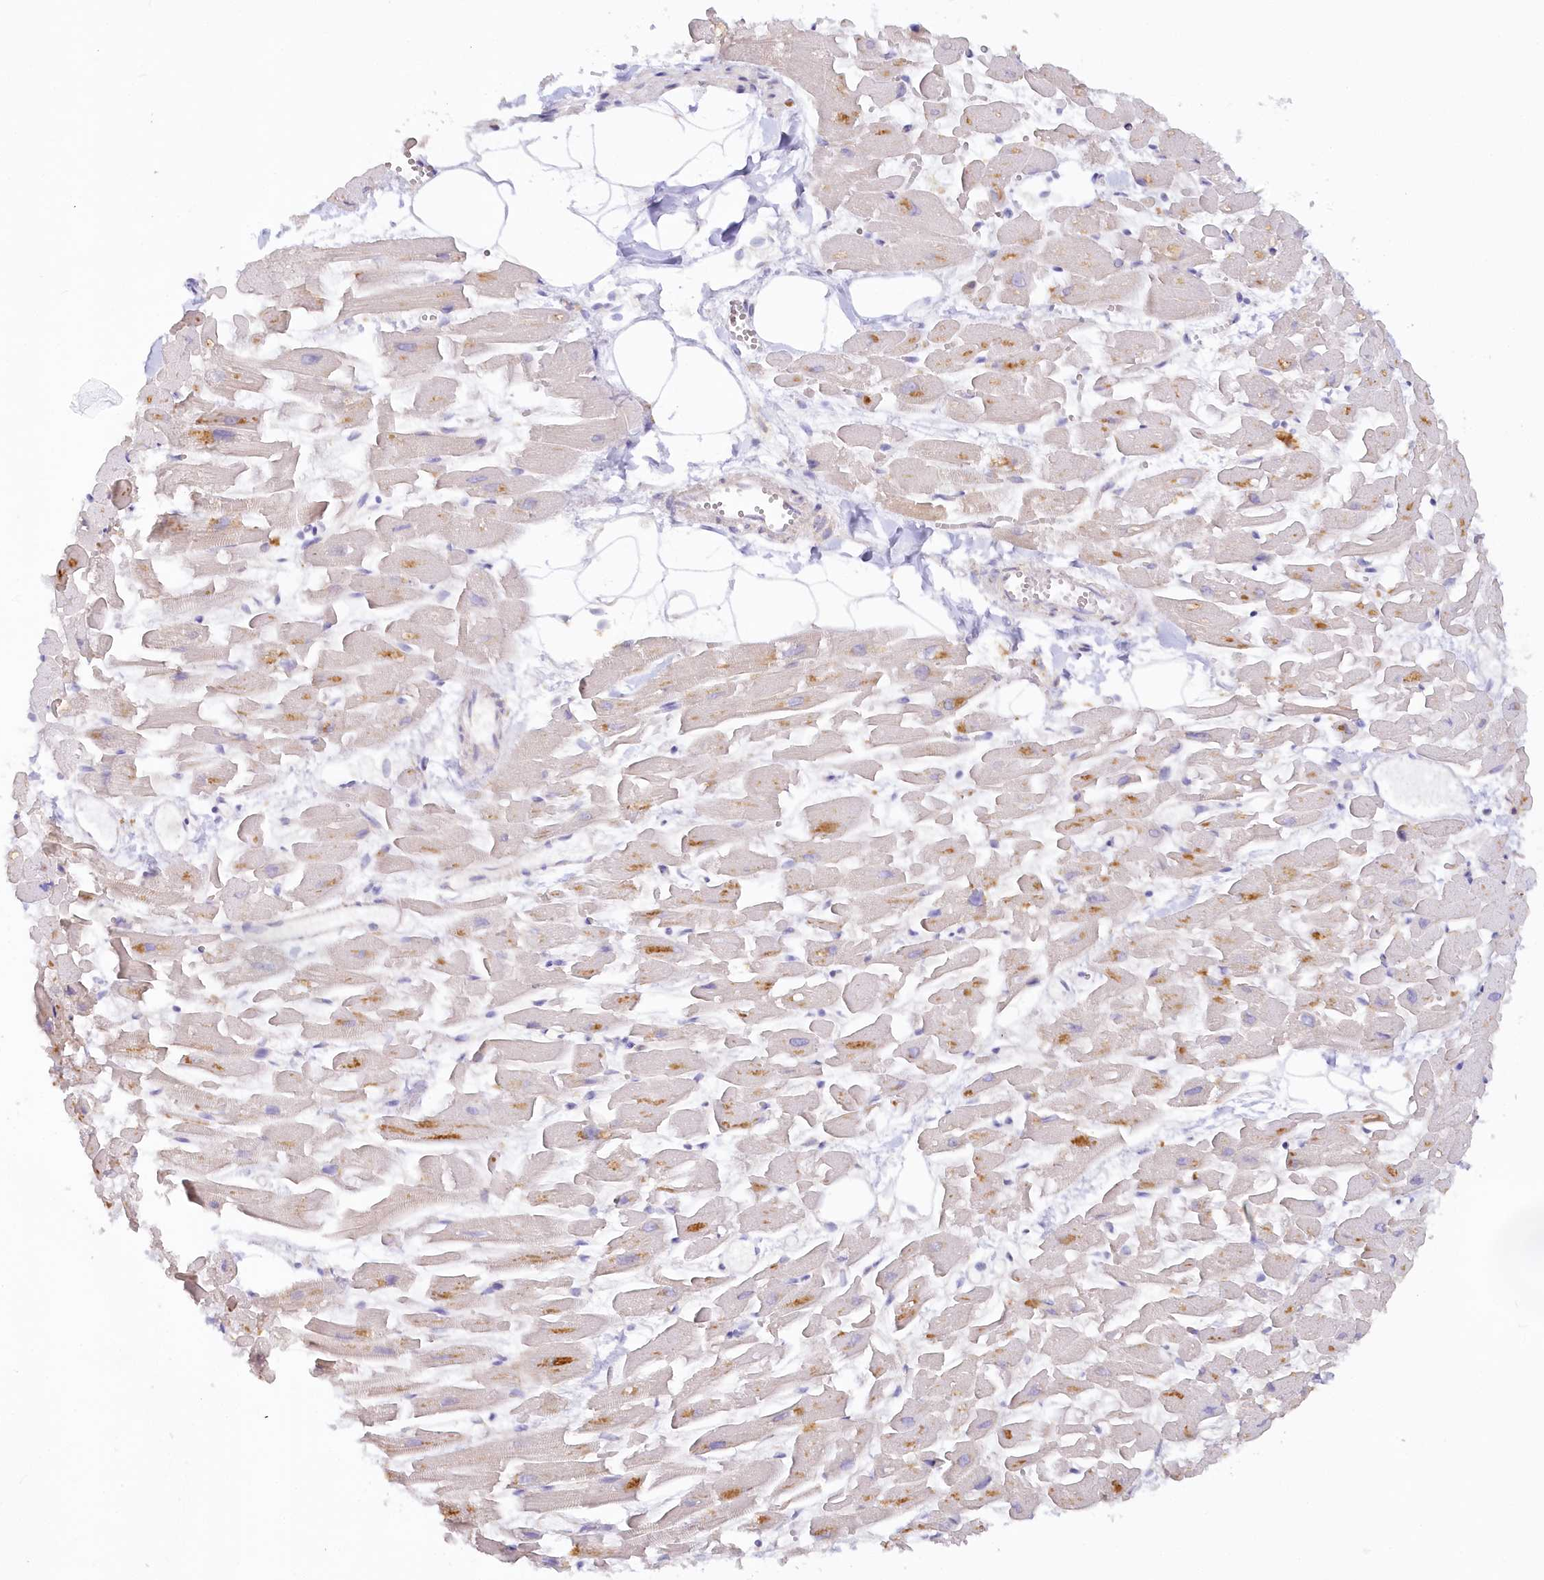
{"staining": {"intensity": "moderate", "quantity": "<25%", "location": "cytoplasmic/membranous"}, "tissue": "heart muscle", "cell_type": "Cardiomyocytes", "image_type": "normal", "snomed": [{"axis": "morphology", "description": "Normal tissue, NOS"}, {"axis": "topography", "description": "Heart"}], "caption": "Heart muscle stained with DAB (3,3'-diaminobenzidine) immunohistochemistry (IHC) displays low levels of moderate cytoplasmic/membranous positivity in approximately <25% of cardiomyocytes.", "gene": "PAIP2", "patient": {"sex": "female", "age": 64}}